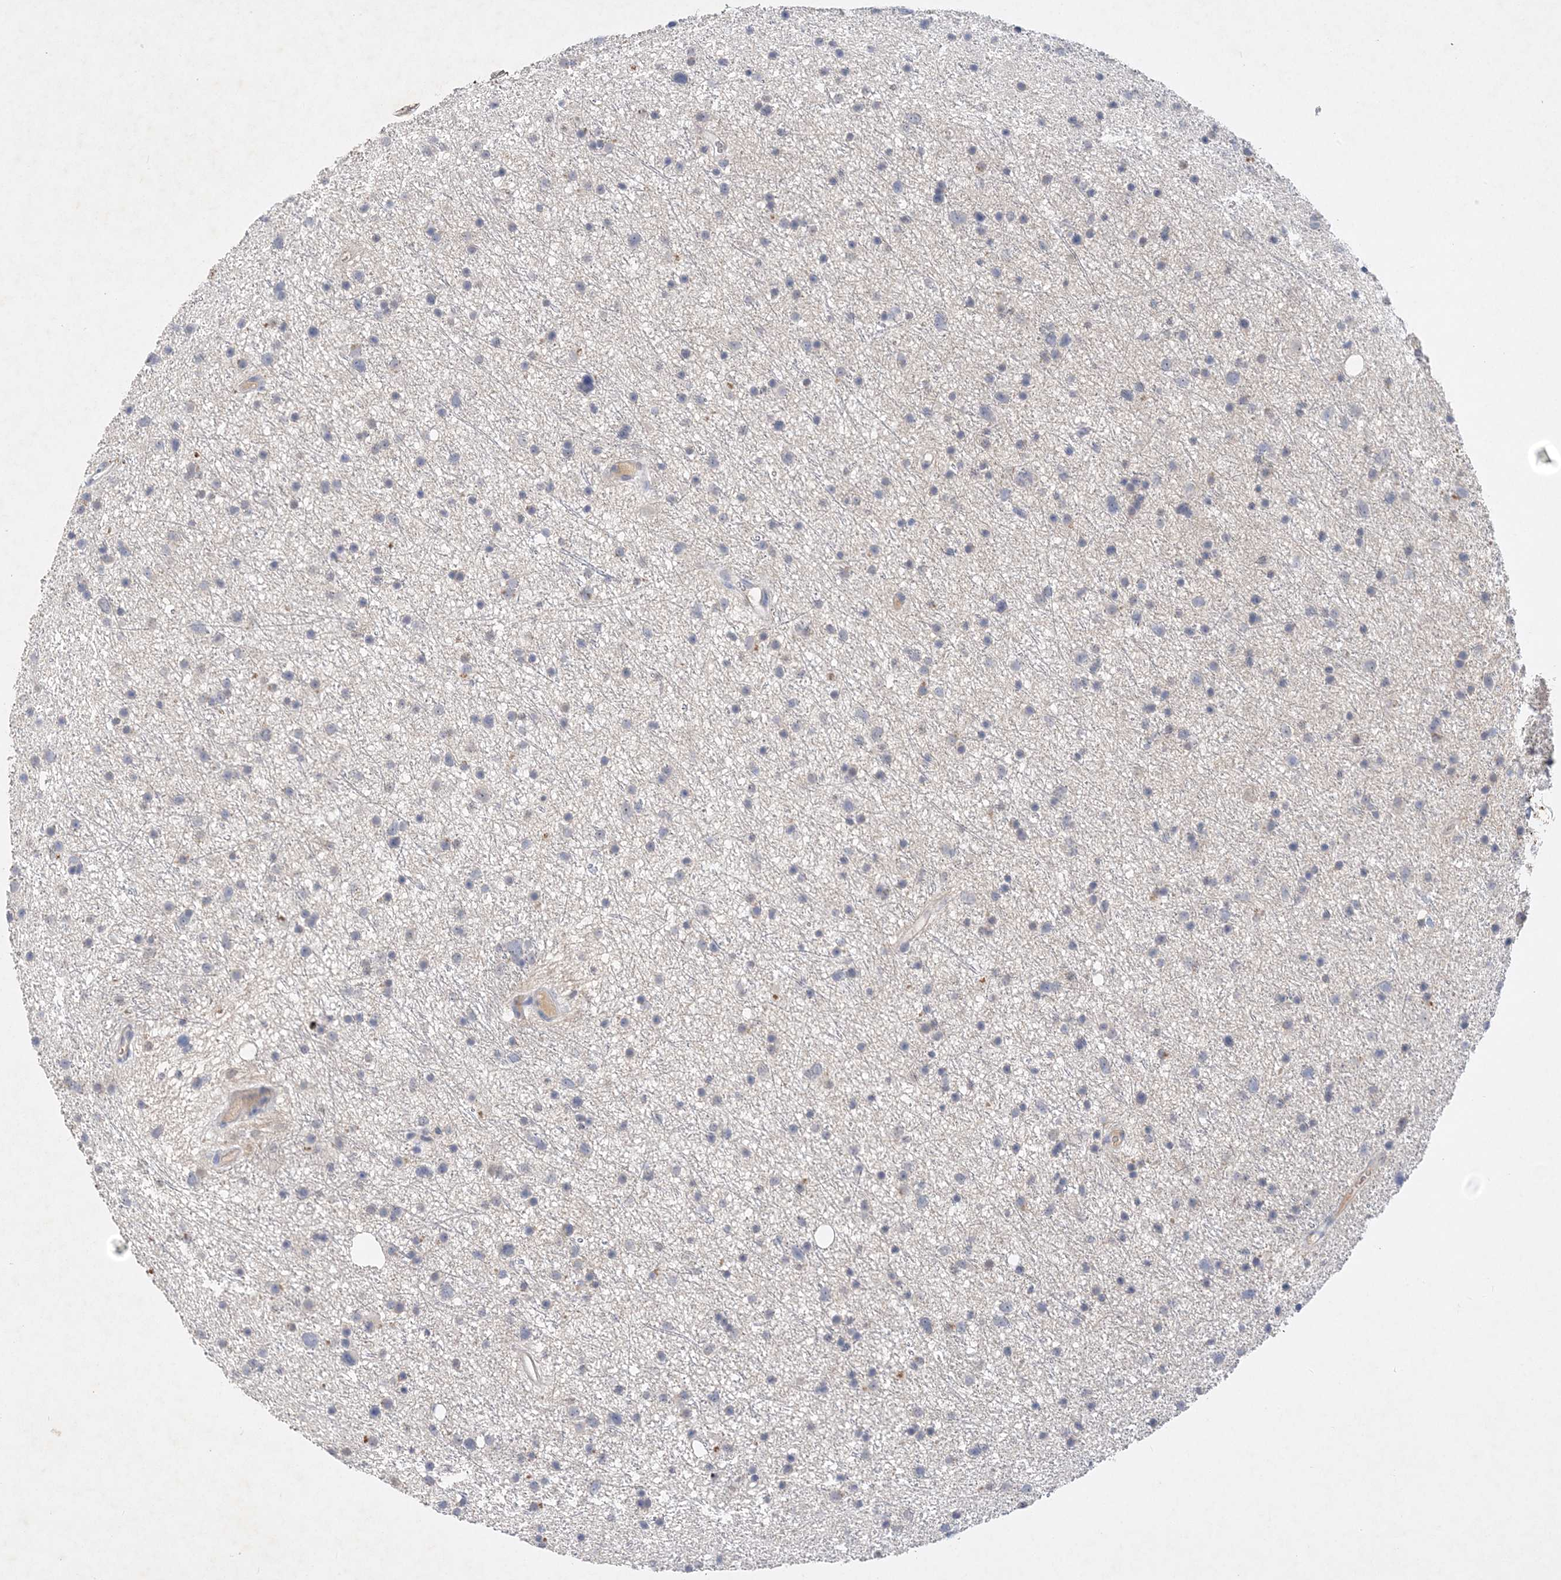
{"staining": {"intensity": "negative", "quantity": "none", "location": "none"}, "tissue": "glioma", "cell_type": "Tumor cells", "image_type": "cancer", "snomed": [{"axis": "morphology", "description": "Glioma, malignant, Low grade"}, {"axis": "topography", "description": "Cerebral cortex"}], "caption": "Micrograph shows no significant protein positivity in tumor cells of malignant glioma (low-grade).", "gene": "C11orf58", "patient": {"sex": "female", "age": 39}}